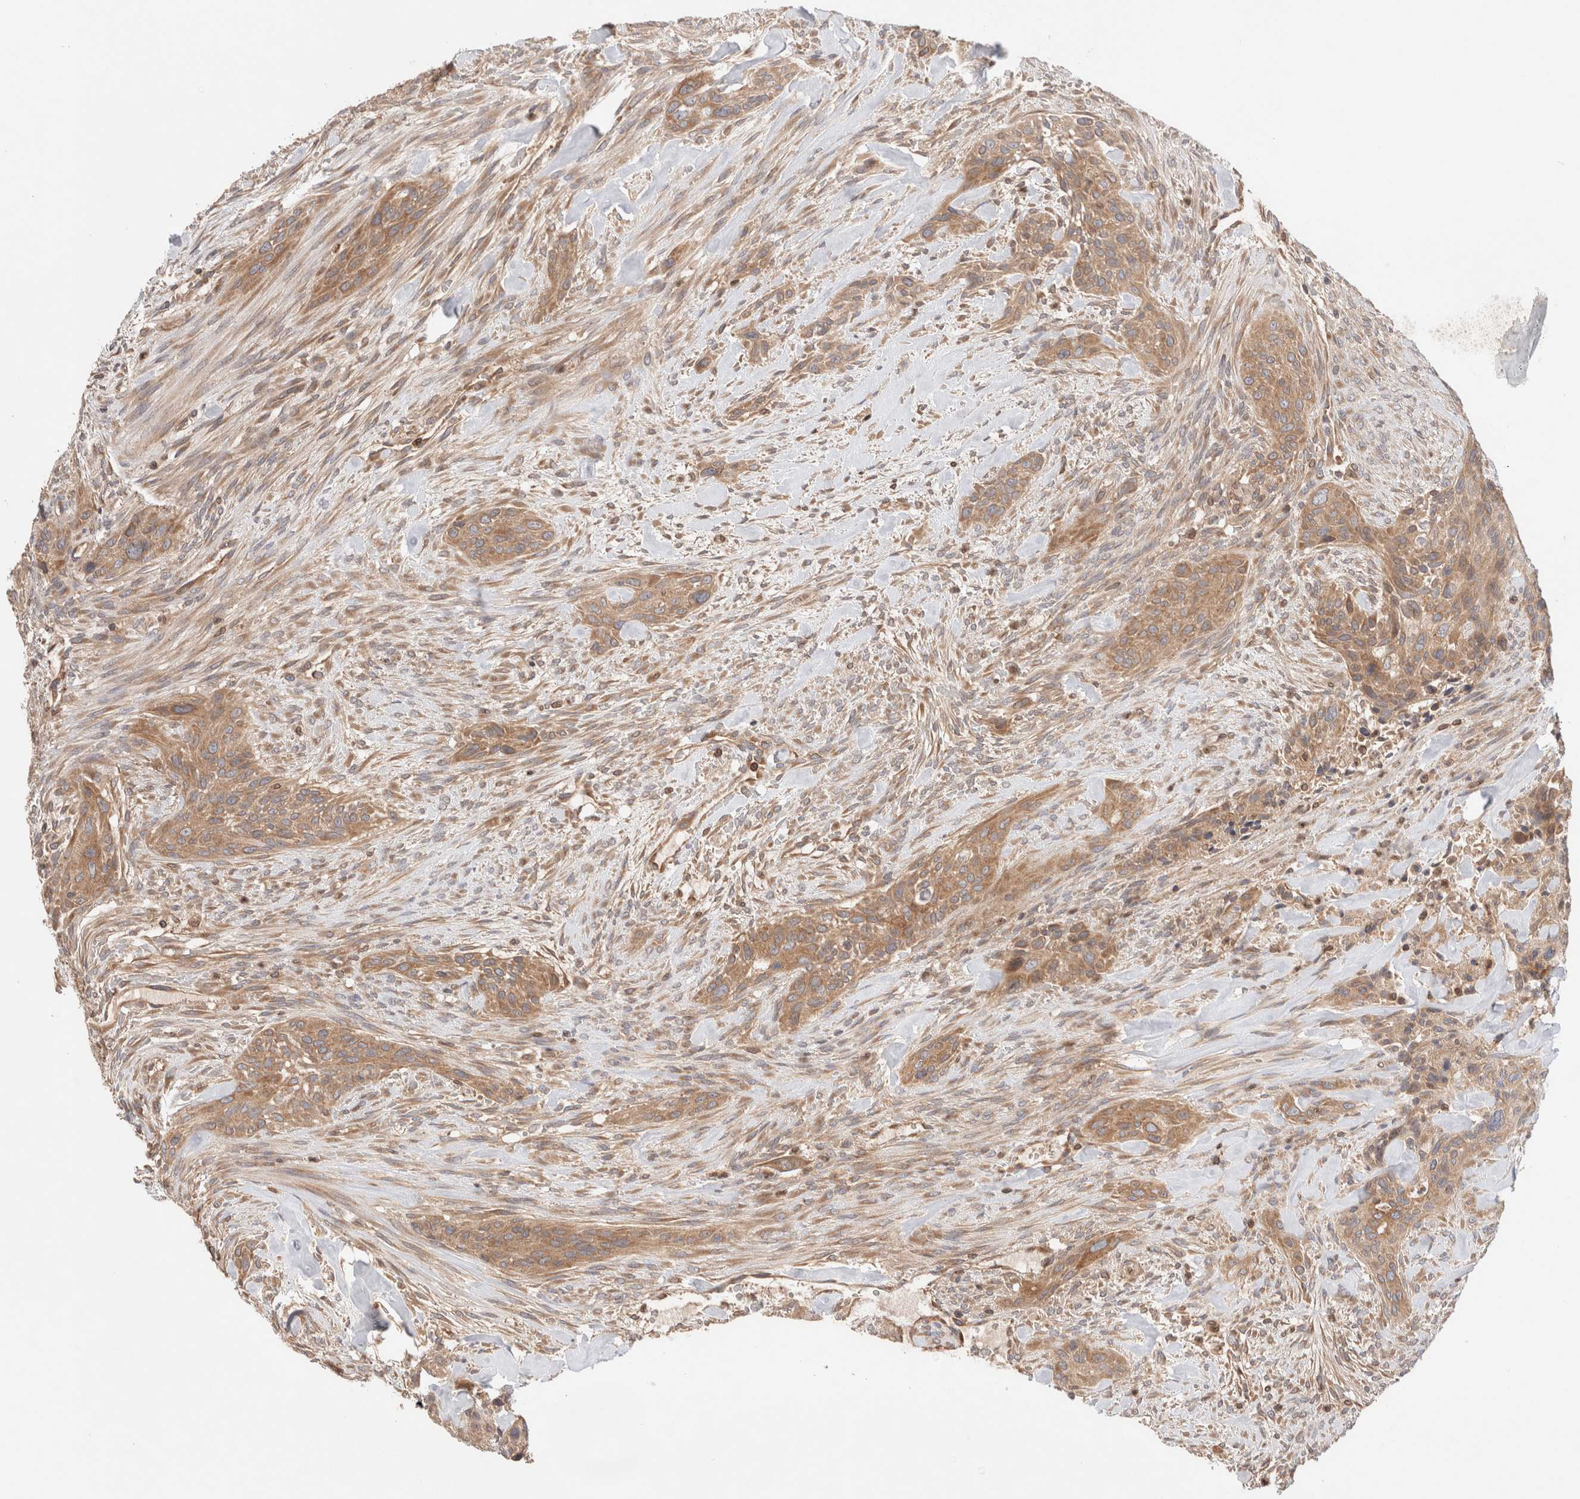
{"staining": {"intensity": "moderate", "quantity": ">75%", "location": "cytoplasmic/membranous"}, "tissue": "urothelial cancer", "cell_type": "Tumor cells", "image_type": "cancer", "snomed": [{"axis": "morphology", "description": "Urothelial carcinoma, High grade"}, {"axis": "topography", "description": "Urinary bladder"}], "caption": "Protein staining of high-grade urothelial carcinoma tissue shows moderate cytoplasmic/membranous expression in approximately >75% of tumor cells.", "gene": "SIKE1", "patient": {"sex": "male", "age": 35}}